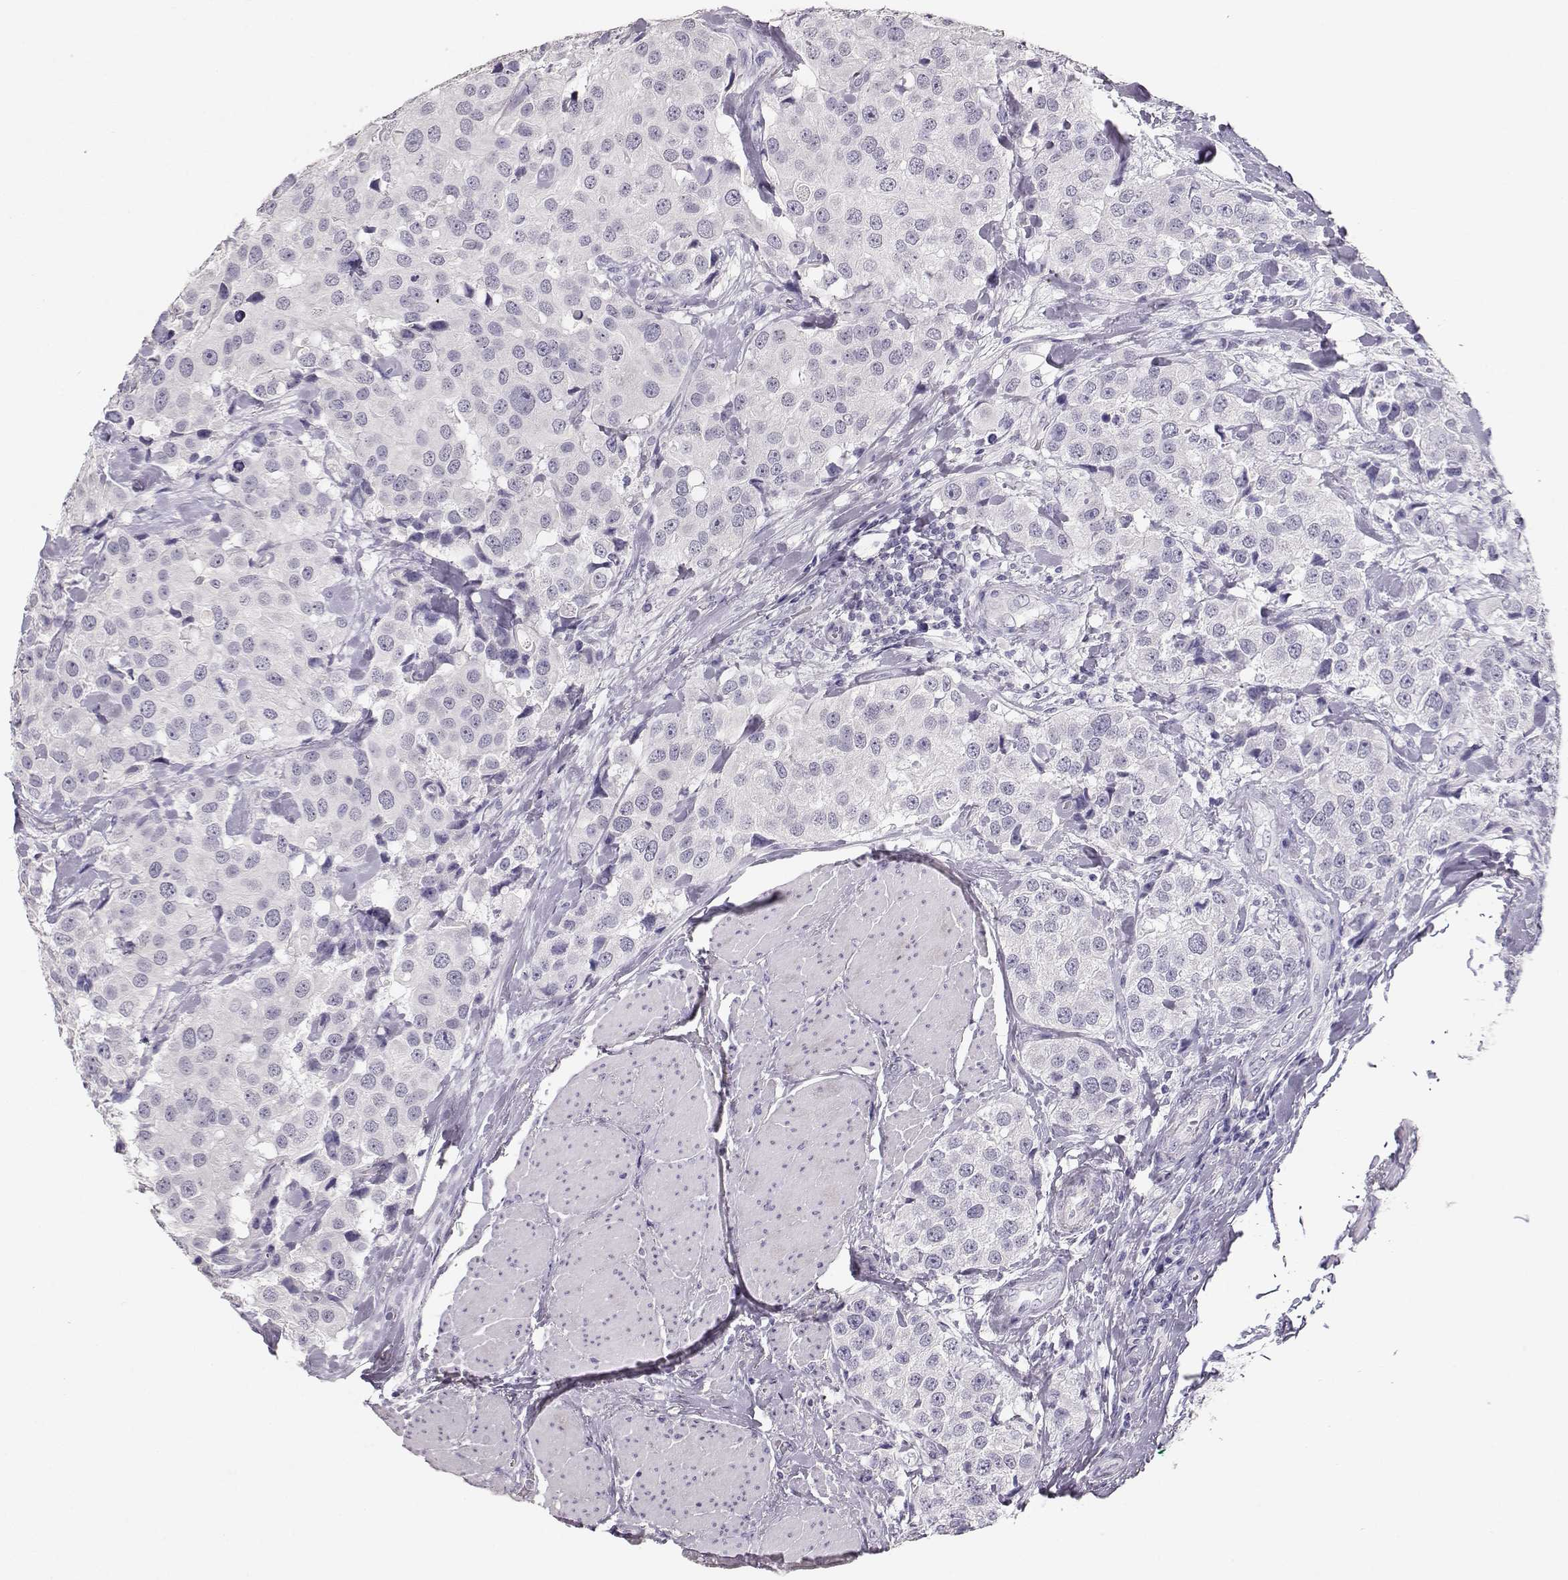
{"staining": {"intensity": "negative", "quantity": "none", "location": "none"}, "tissue": "urothelial cancer", "cell_type": "Tumor cells", "image_type": "cancer", "snomed": [{"axis": "morphology", "description": "Urothelial carcinoma, High grade"}, {"axis": "topography", "description": "Urinary bladder"}], "caption": "DAB (3,3'-diaminobenzidine) immunohistochemical staining of human high-grade urothelial carcinoma demonstrates no significant staining in tumor cells. The staining was performed using DAB to visualize the protein expression in brown, while the nuclei were stained in blue with hematoxylin (Magnification: 20x).", "gene": "MAGEC1", "patient": {"sex": "female", "age": 64}}